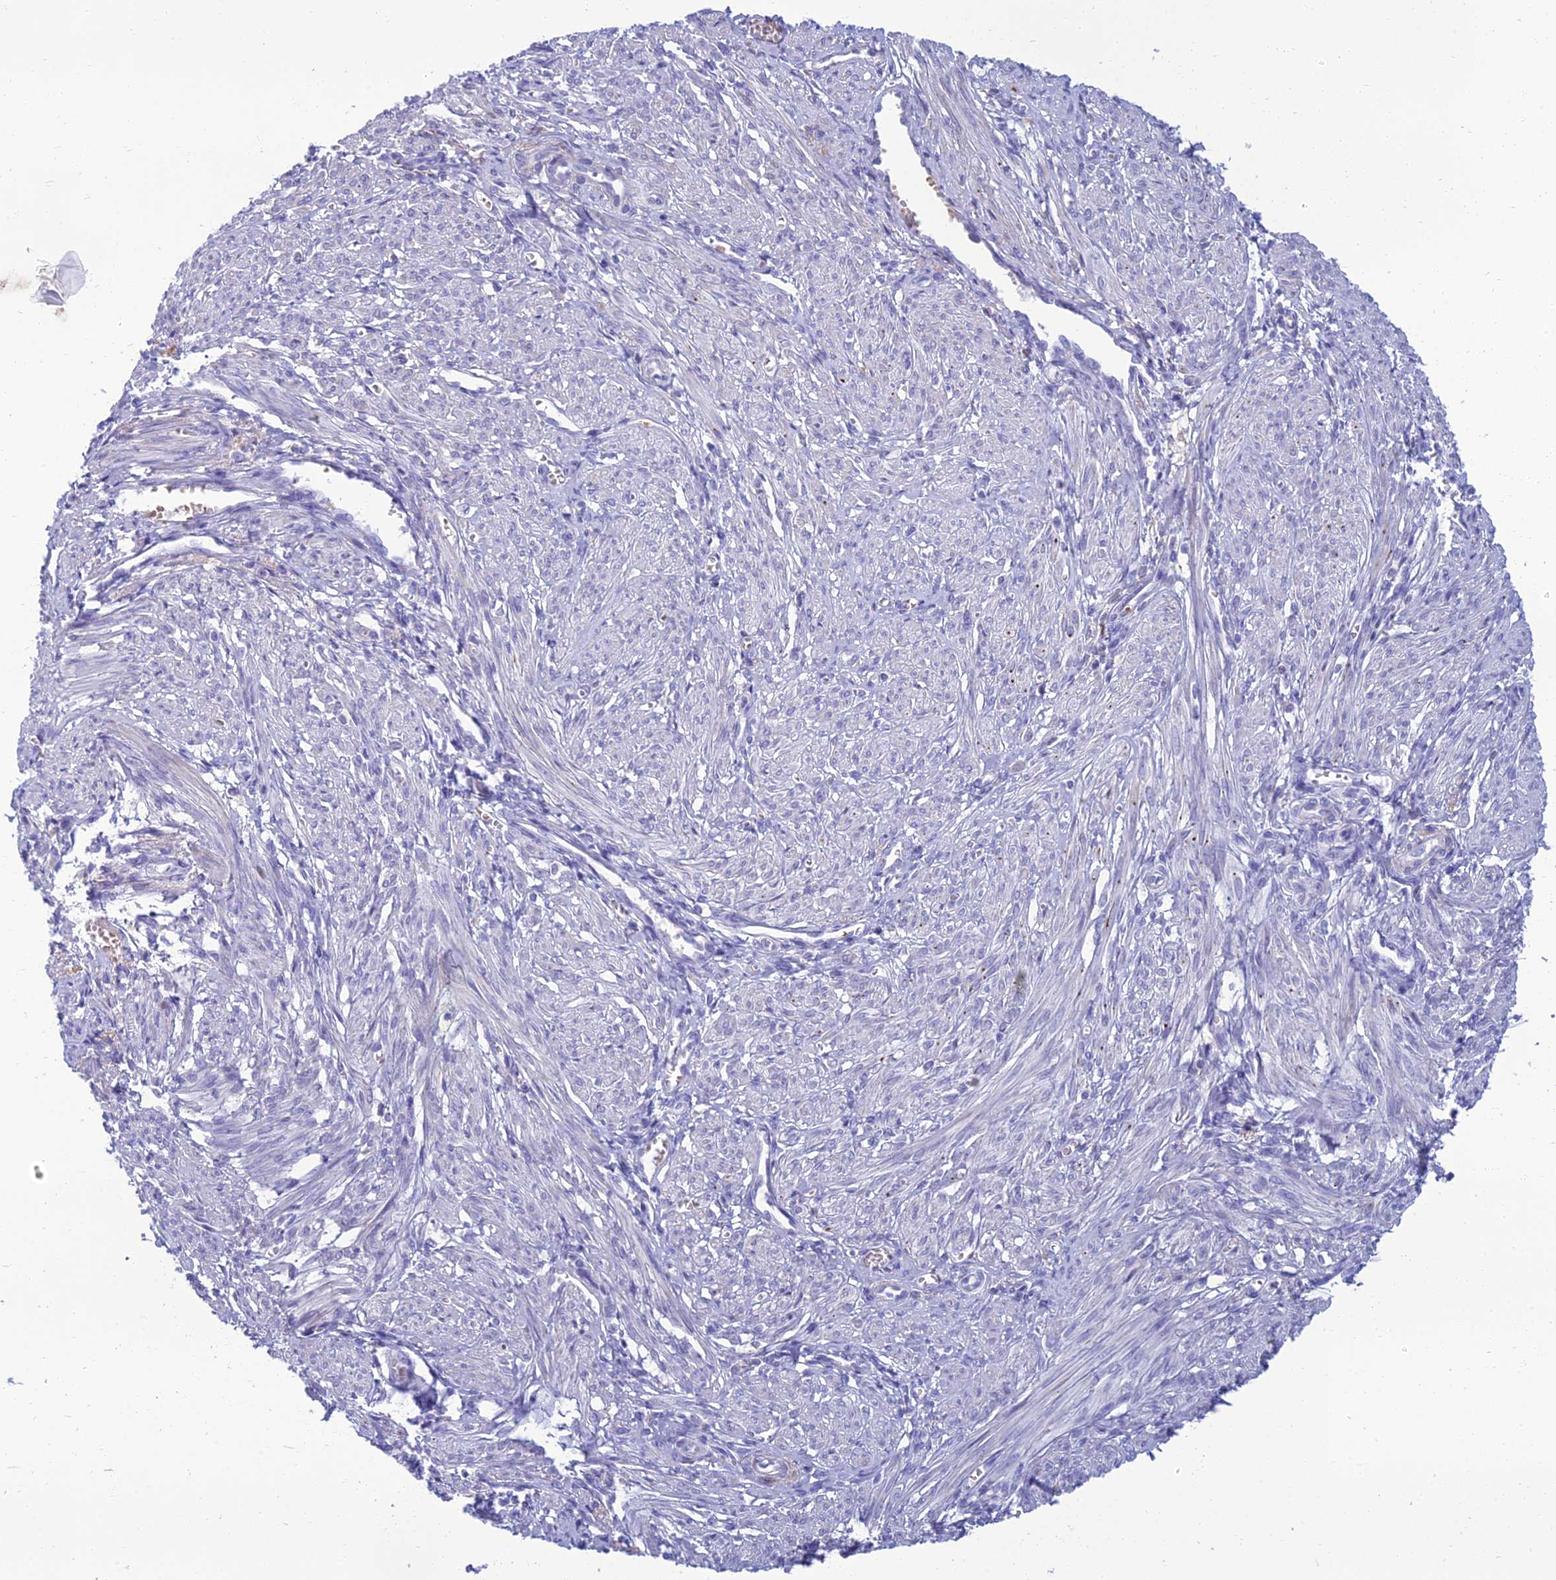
{"staining": {"intensity": "negative", "quantity": "none", "location": "none"}, "tissue": "smooth muscle", "cell_type": "Smooth muscle cells", "image_type": "normal", "snomed": [{"axis": "morphology", "description": "Normal tissue, NOS"}, {"axis": "topography", "description": "Smooth muscle"}], "caption": "A micrograph of human smooth muscle is negative for staining in smooth muscle cells. Nuclei are stained in blue.", "gene": "SPTLC3", "patient": {"sex": "female", "age": 39}}